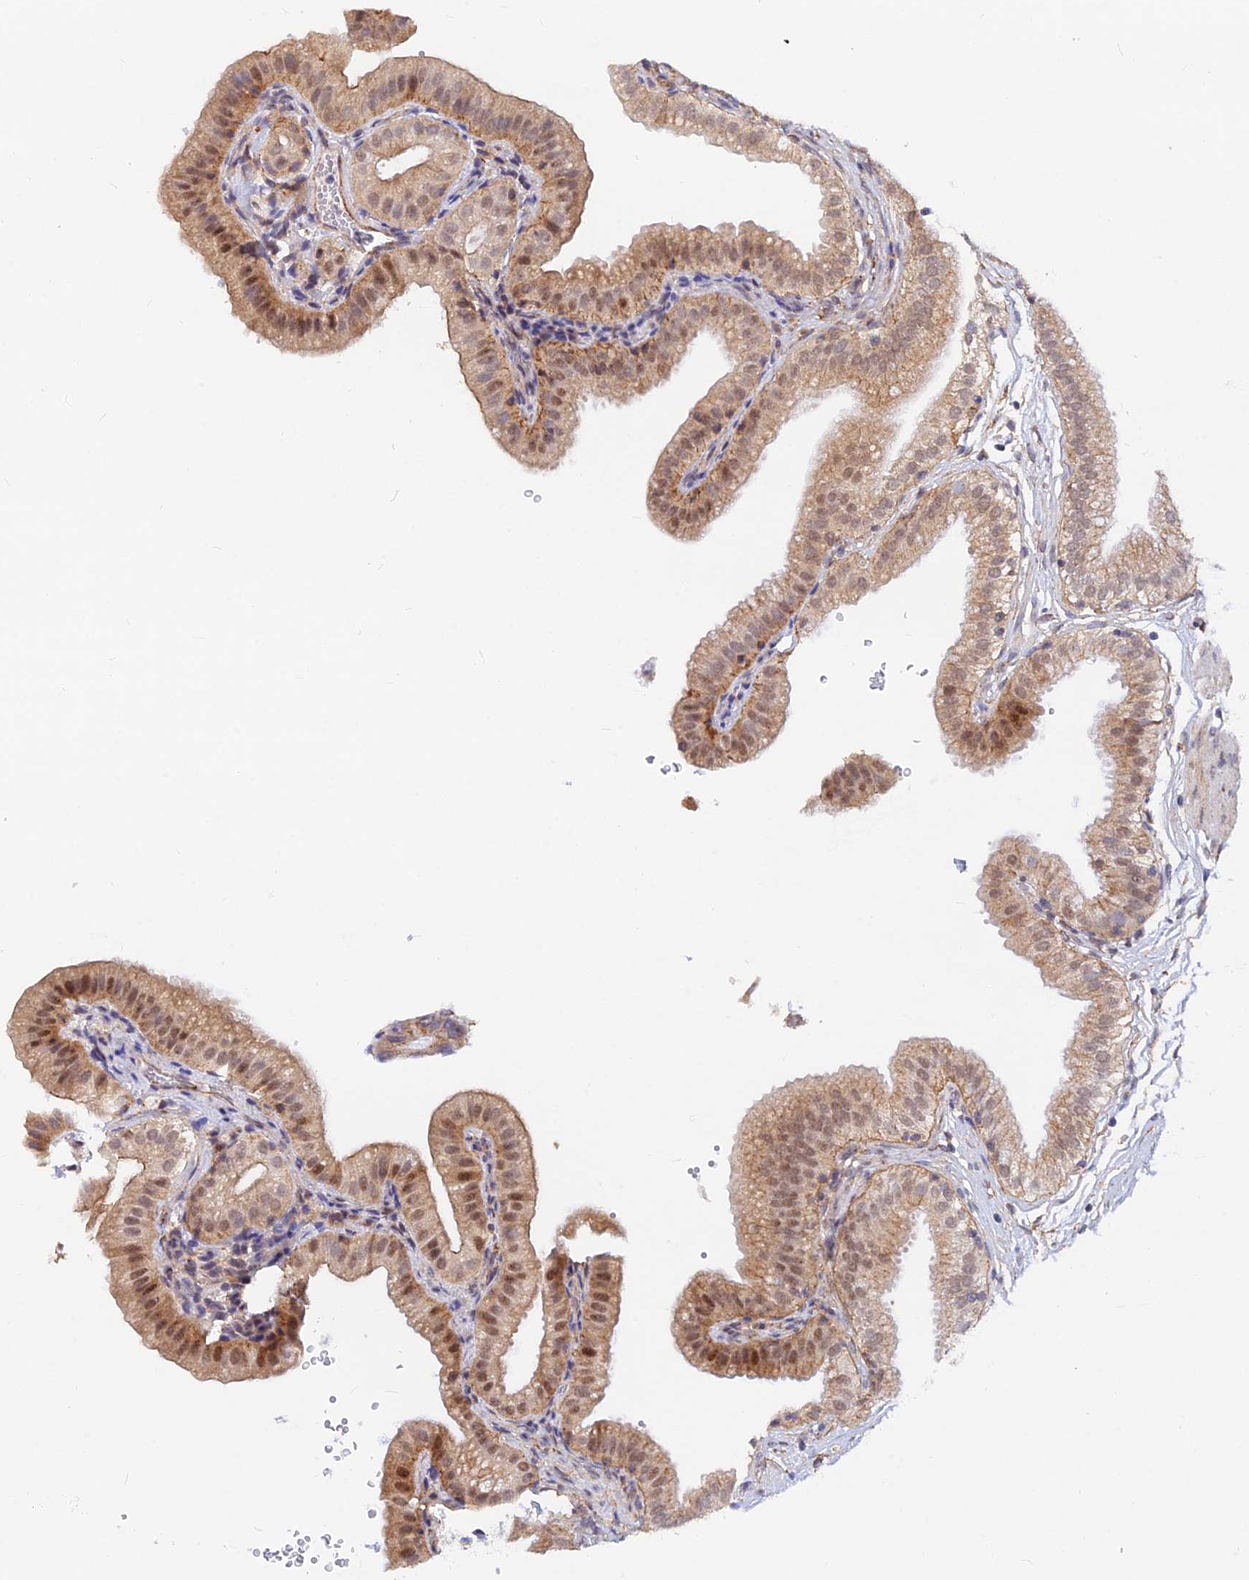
{"staining": {"intensity": "moderate", "quantity": "25%-75%", "location": "cytoplasmic/membranous,nuclear"}, "tissue": "gallbladder", "cell_type": "Glandular cells", "image_type": "normal", "snomed": [{"axis": "morphology", "description": "Normal tissue, NOS"}, {"axis": "topography", "description": "Gallbladder"}], "caption": "This is an image of immunohistochemistry (IHC) staining of benign gallbladder, which shows moderate positivity in the cytoplasmic/membranous,nuclear of glandular cells.", "gene": "VSTM2L", "patient": {"sex": "female", "age": 61}}